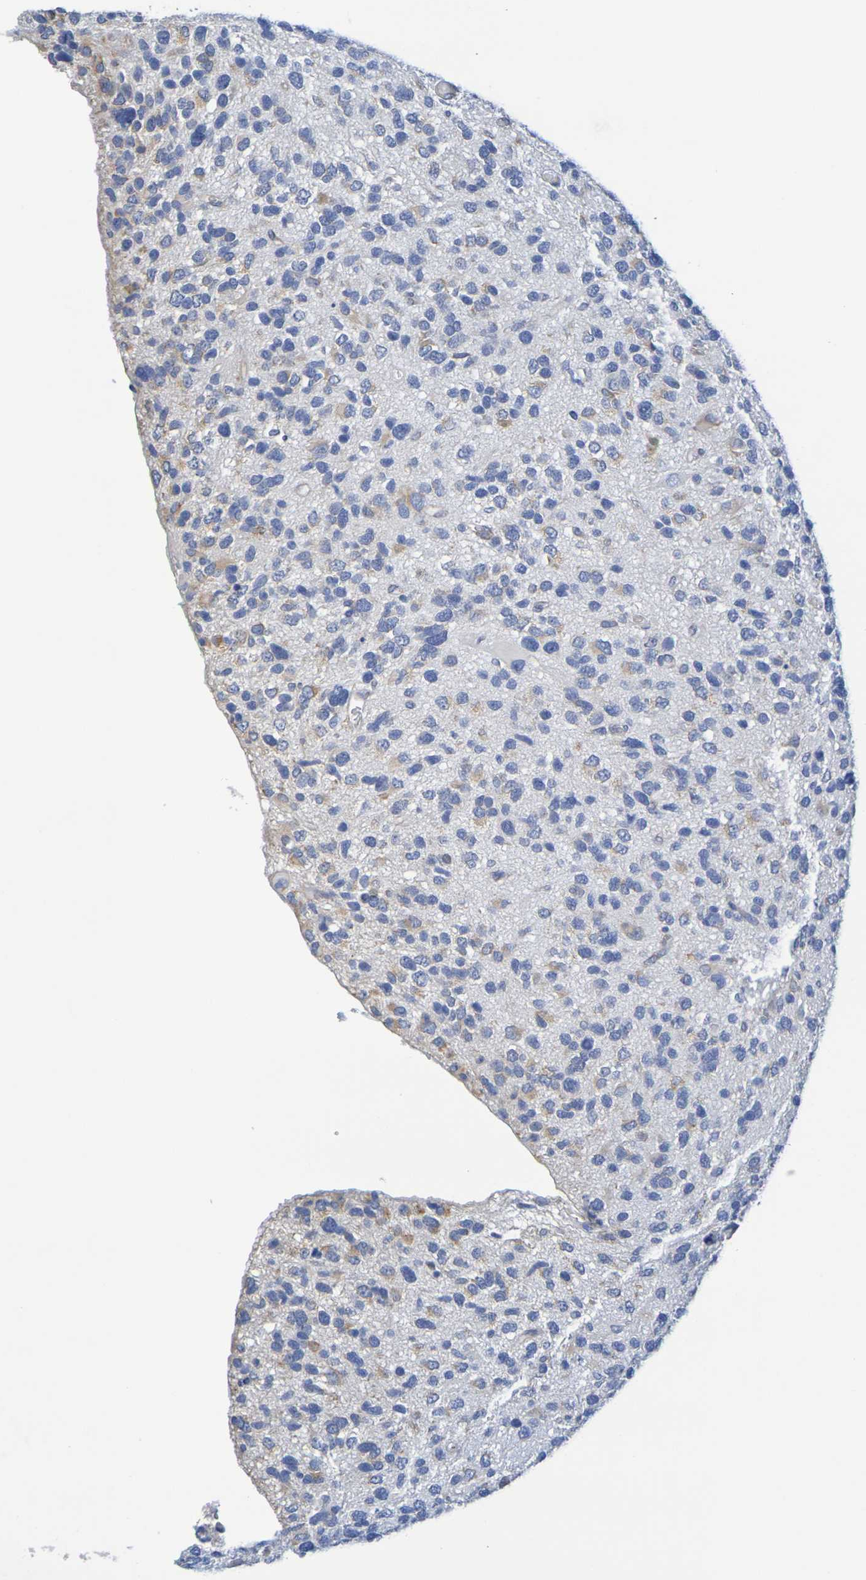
{"staining": {"intensity": "moderate", "quantity": "<25%", "location": "cytoplasmic/membranous"}, "tissue": "glioma", "cell_type": "Tumor cells", "image_type": "cancer", "snomed": [{"axis": "morphology", "description": "Glioma, malignant, High grade"}, {"axis": "topography", "description": "Brain"}], "caption": "Glioma tissue shows moderate cytoplasmic/membranous staining in about <25% of tumor cells, visualized by immunohistochemistry. Nuclei are stained in blue.", "gene": "TMCC3", "patient": {"sex": "female", "age": 58}}